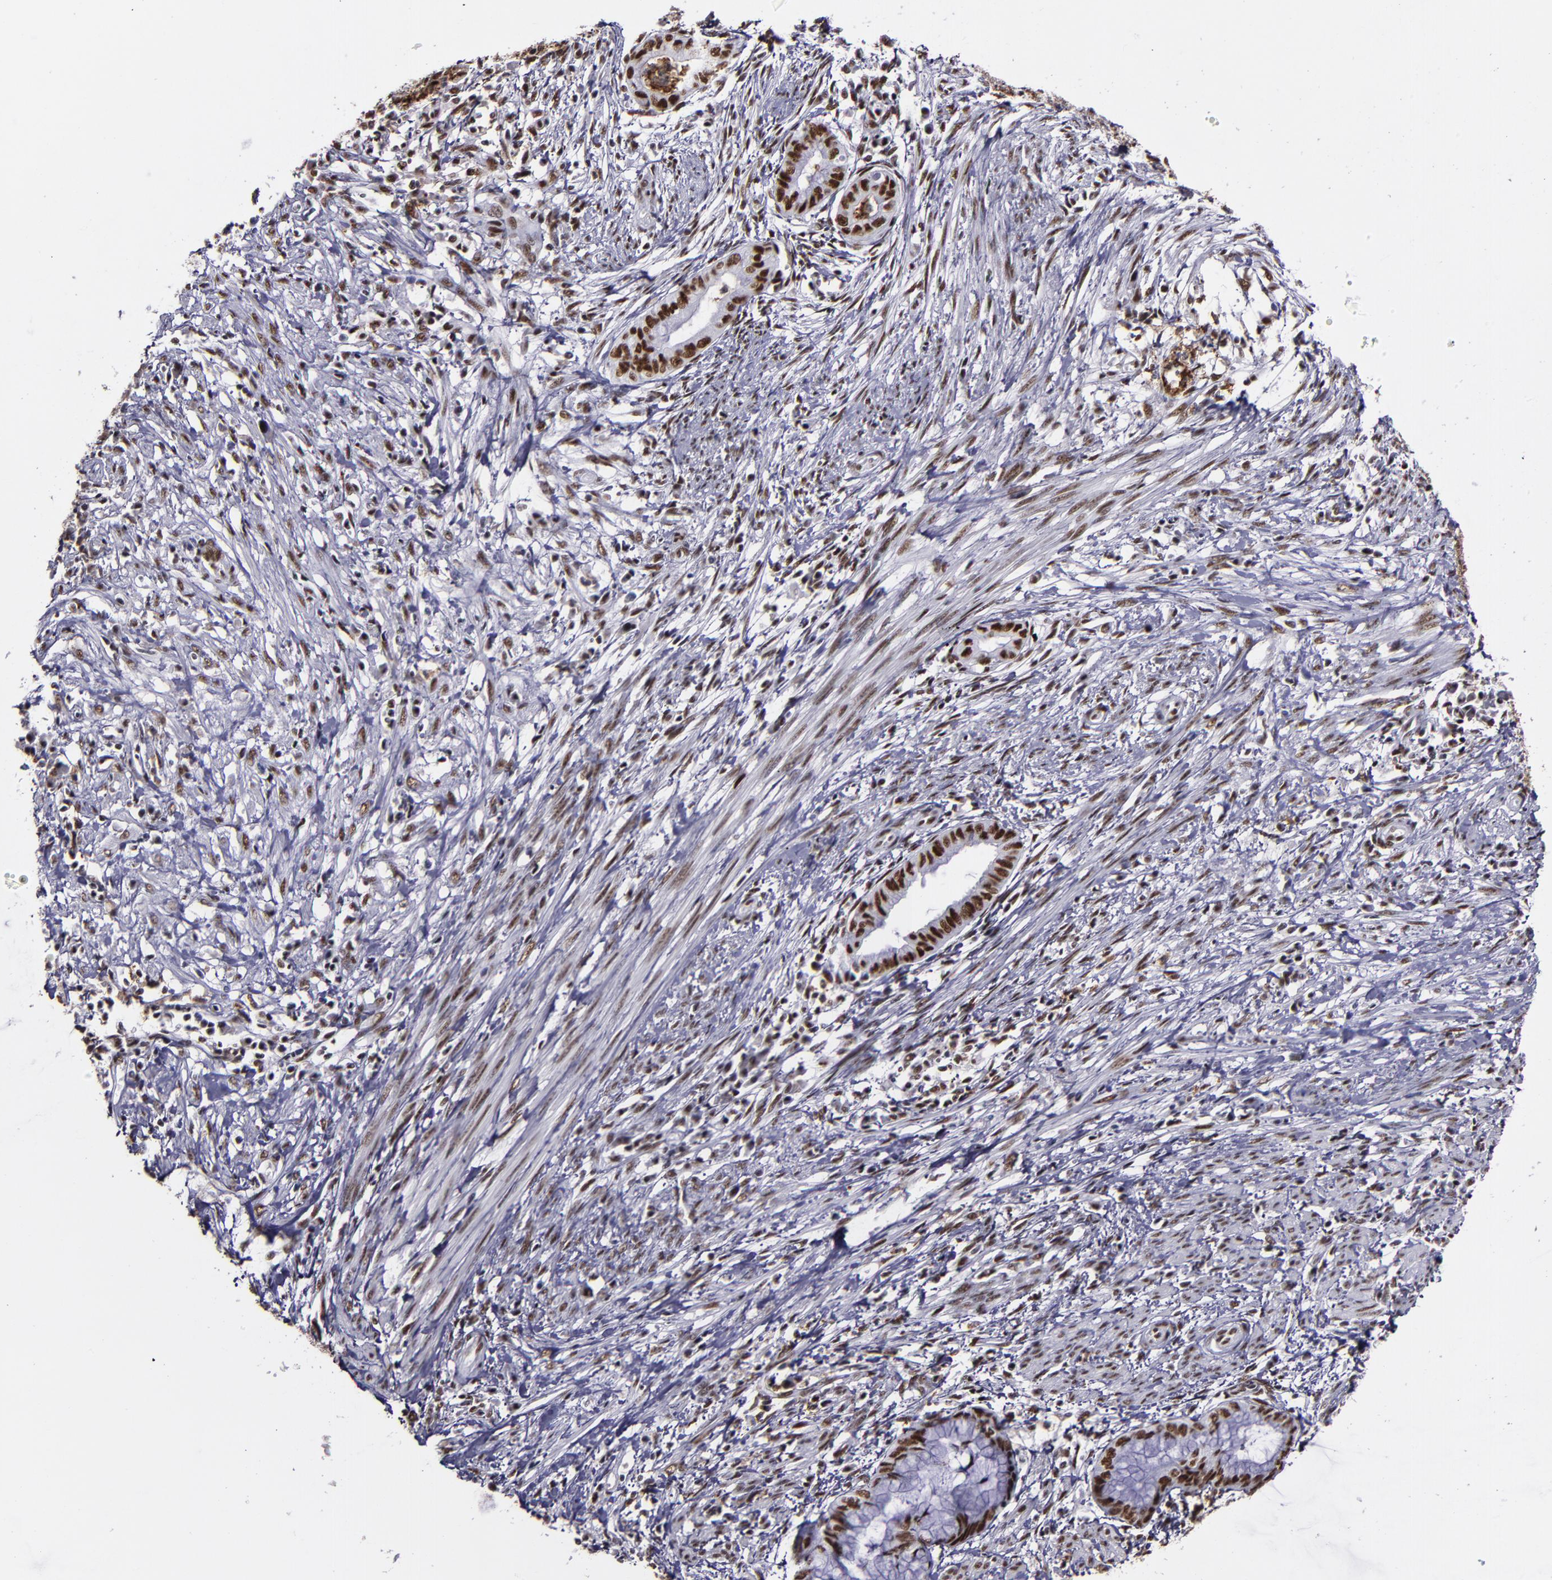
{"staining": {"intensity": "strong", "quantity": ">75%", "location": "nuclear"}, "tissue": "endometrial cancer", "cell_type": "Tumor cells", "image_type": "cancer", "snomed": [{"axis": "morphology", "description": "Necrosis, NOS"}, {"axis": "morphology", "description": "Adenocarcinoma, NOS"}, {"axis": "topography", "description": "Endometrium"}], "caption": "Tumor cells show strong nuclear expression in about >75% of cells in endometrial adenocarcinoma.", "gene": "PPP4R3A", "patient": {"sex": "female", "age": 79}}